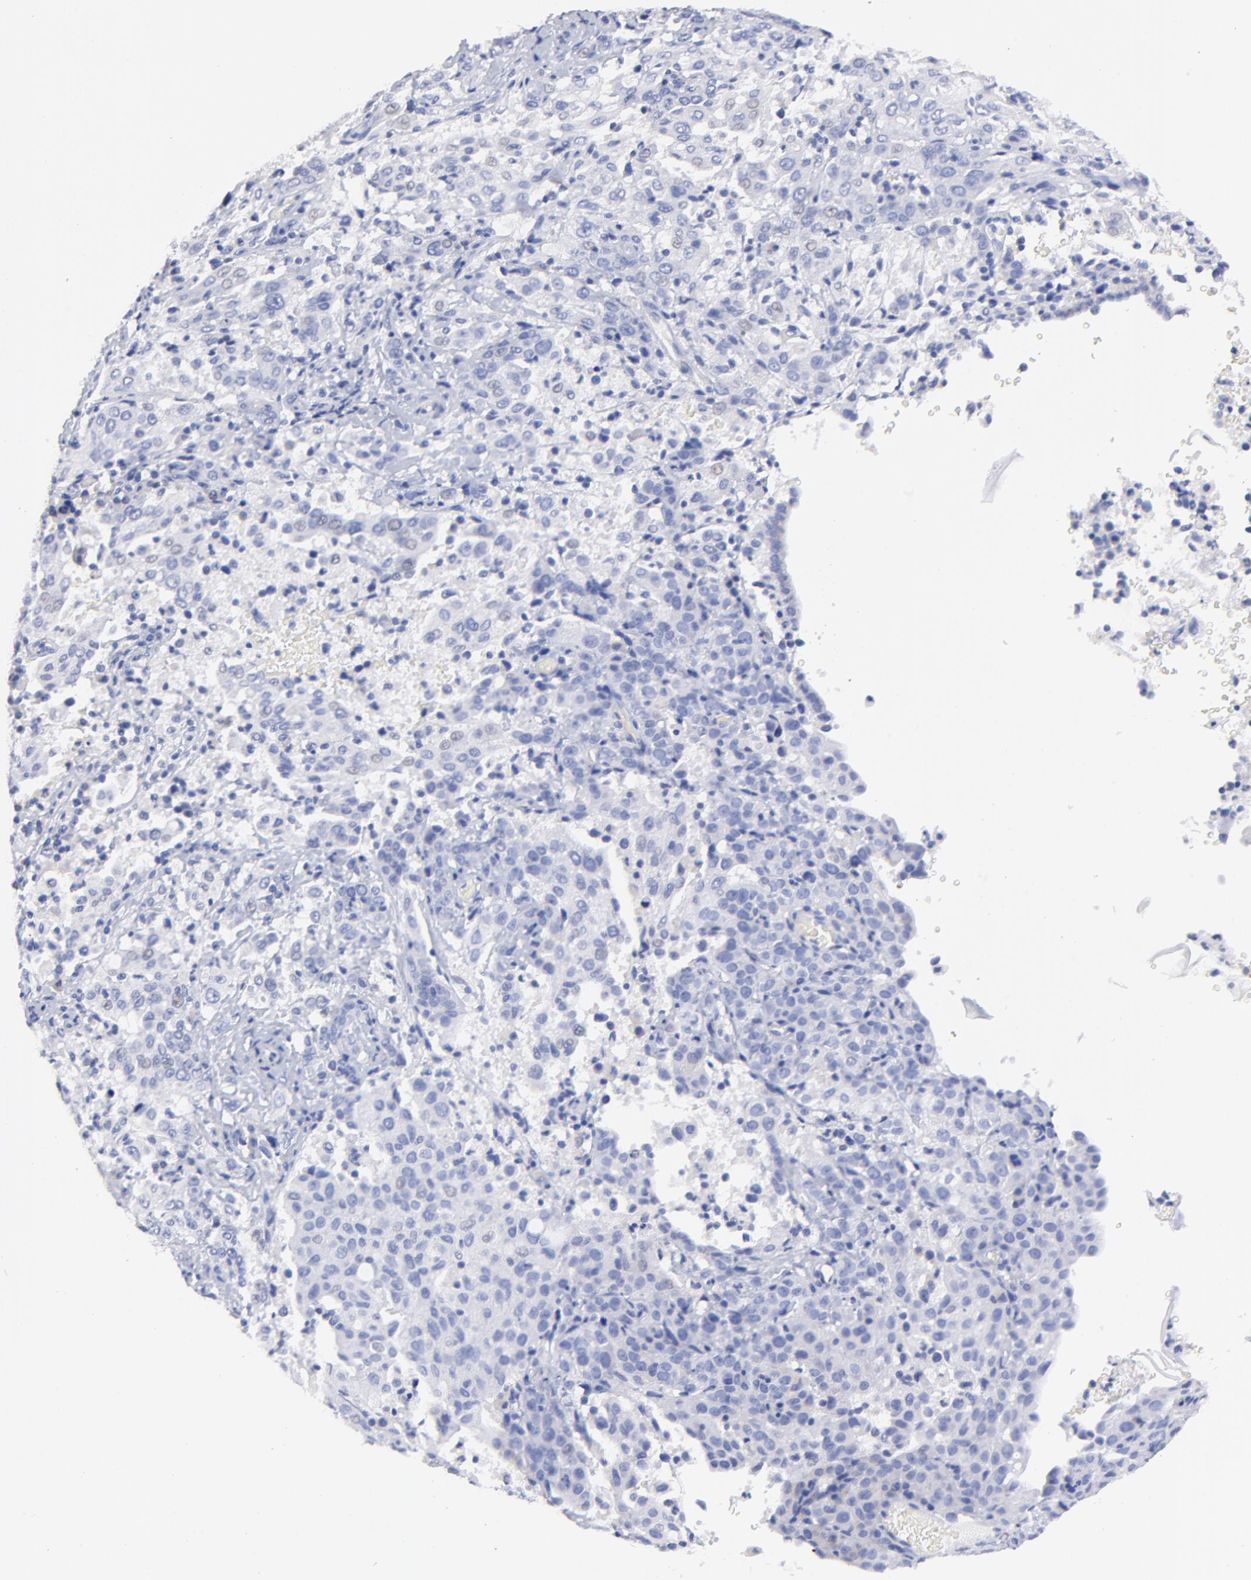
{"staining": {"intensity": "negative", "quantity": "none", "location": "none"}, "tissue": "cervical cancer", "cell_type": "Tumor cells", "image_type": "cancer", "snomed": [{"axis": "morphology", "description": "Squamous cell carcinoma, NOS"}, {"axis": "topography", "description": "Cervix"}], "caption": "The histopathology image shows no significant positivity in tumor cells of cervical cancer. (Stains: DAB (3,3'-diaminobenzidine) immunohistochemistry (IHC) with hematoxylin counter stain, Microscopy: brightfield microscopy at high magnification).", "gene": "HORMAD2", "patient": {"sex": "female", "age": 41}}